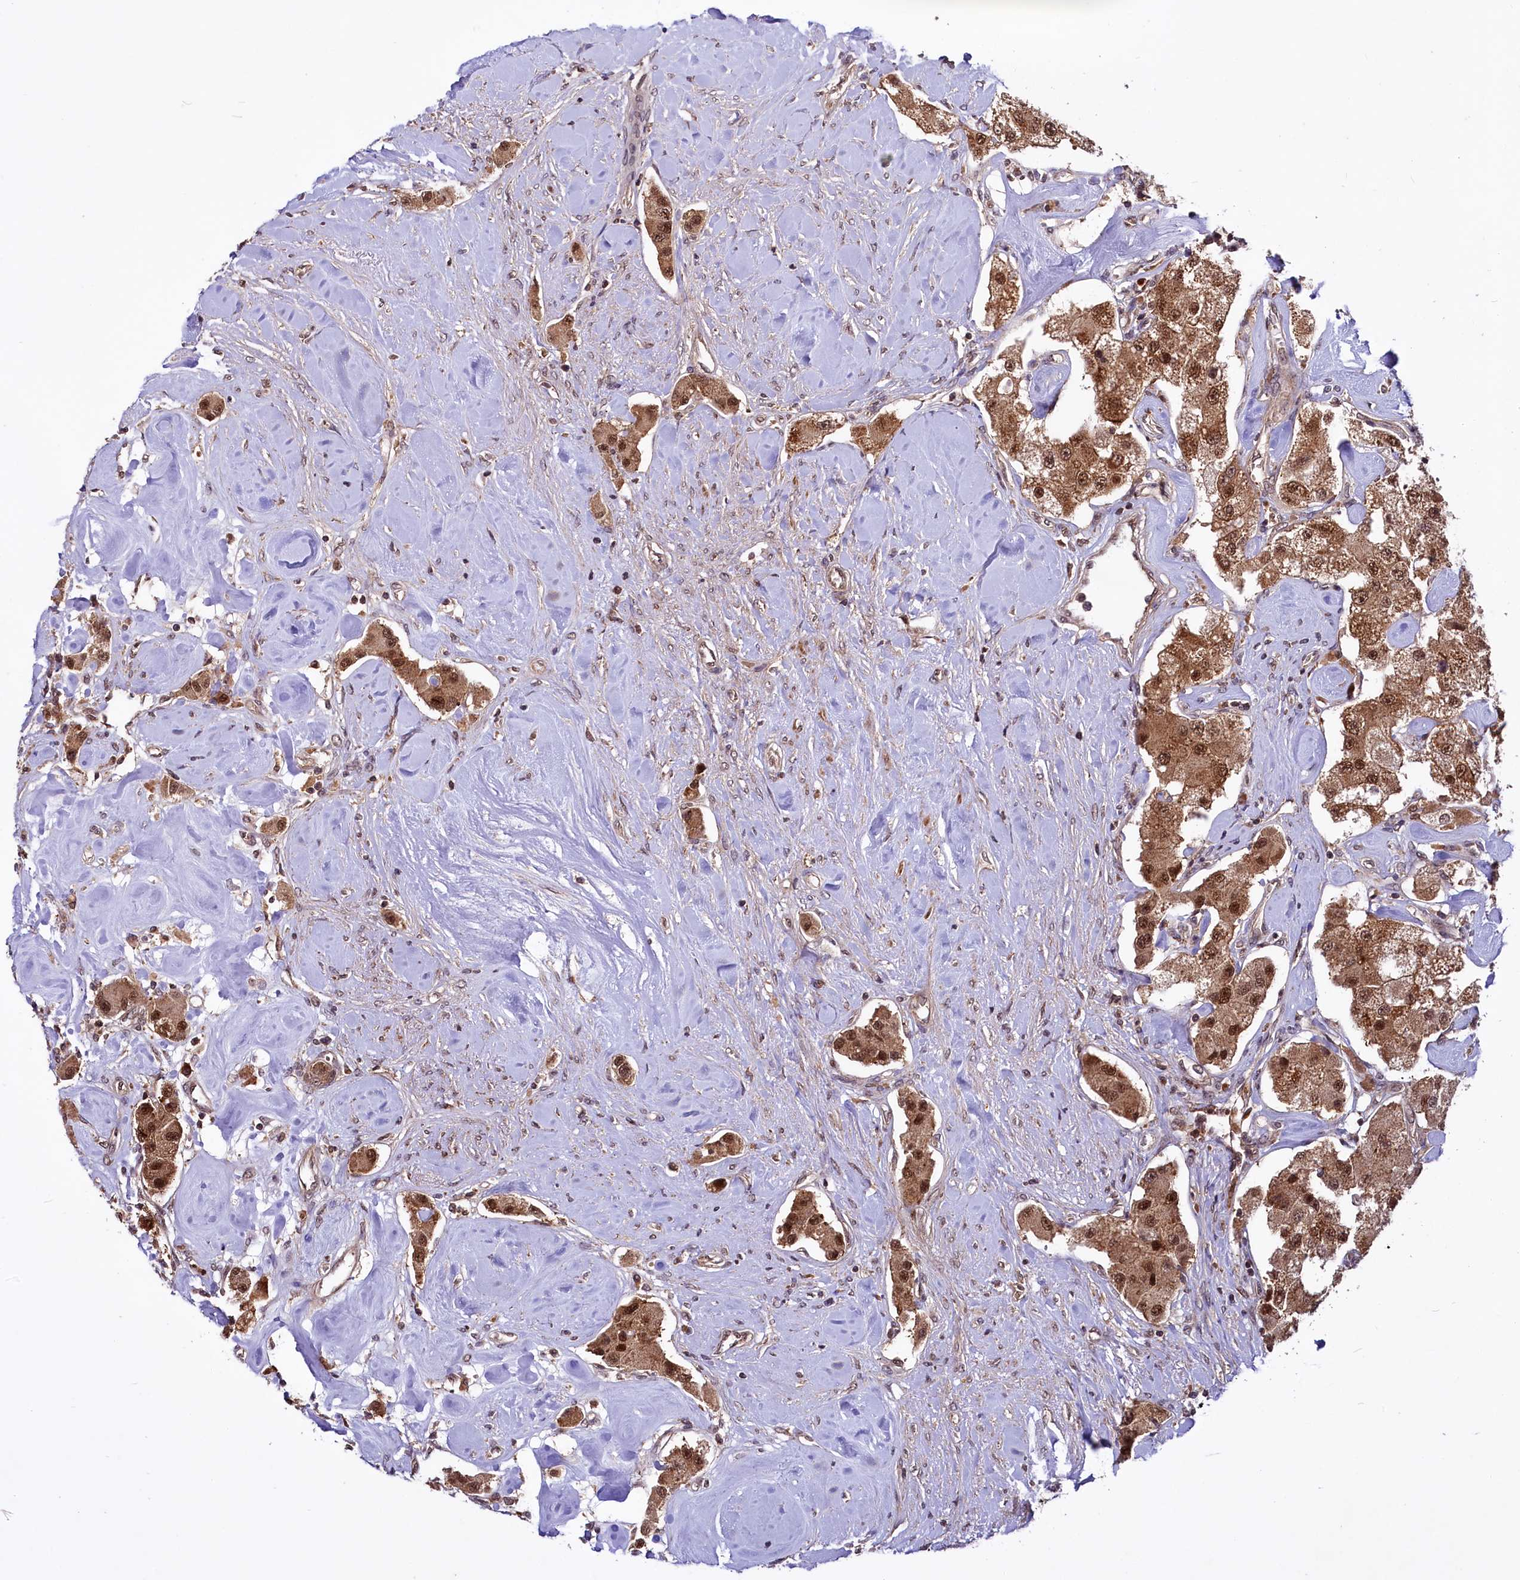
{"staining": {"intensity": "strong", "quantity": ">75%", "location": "cytoplasmic/membranous,nuclear"}, "tissue": "carcinoid", "cell_type": "Tumor cells", "image_type": "cancer", "snomed": [{"axis": "morphology", "description": "Carcinoid, malignant, NOS"}, {"axis": "topography", "description": "Pancreas"}], "caption": "Human carcinoid stained with a protein marker demonstrates strong staining in tumor cells.", "gene": "UBE3A", "patient": {"sex": "male", "age": 41}}